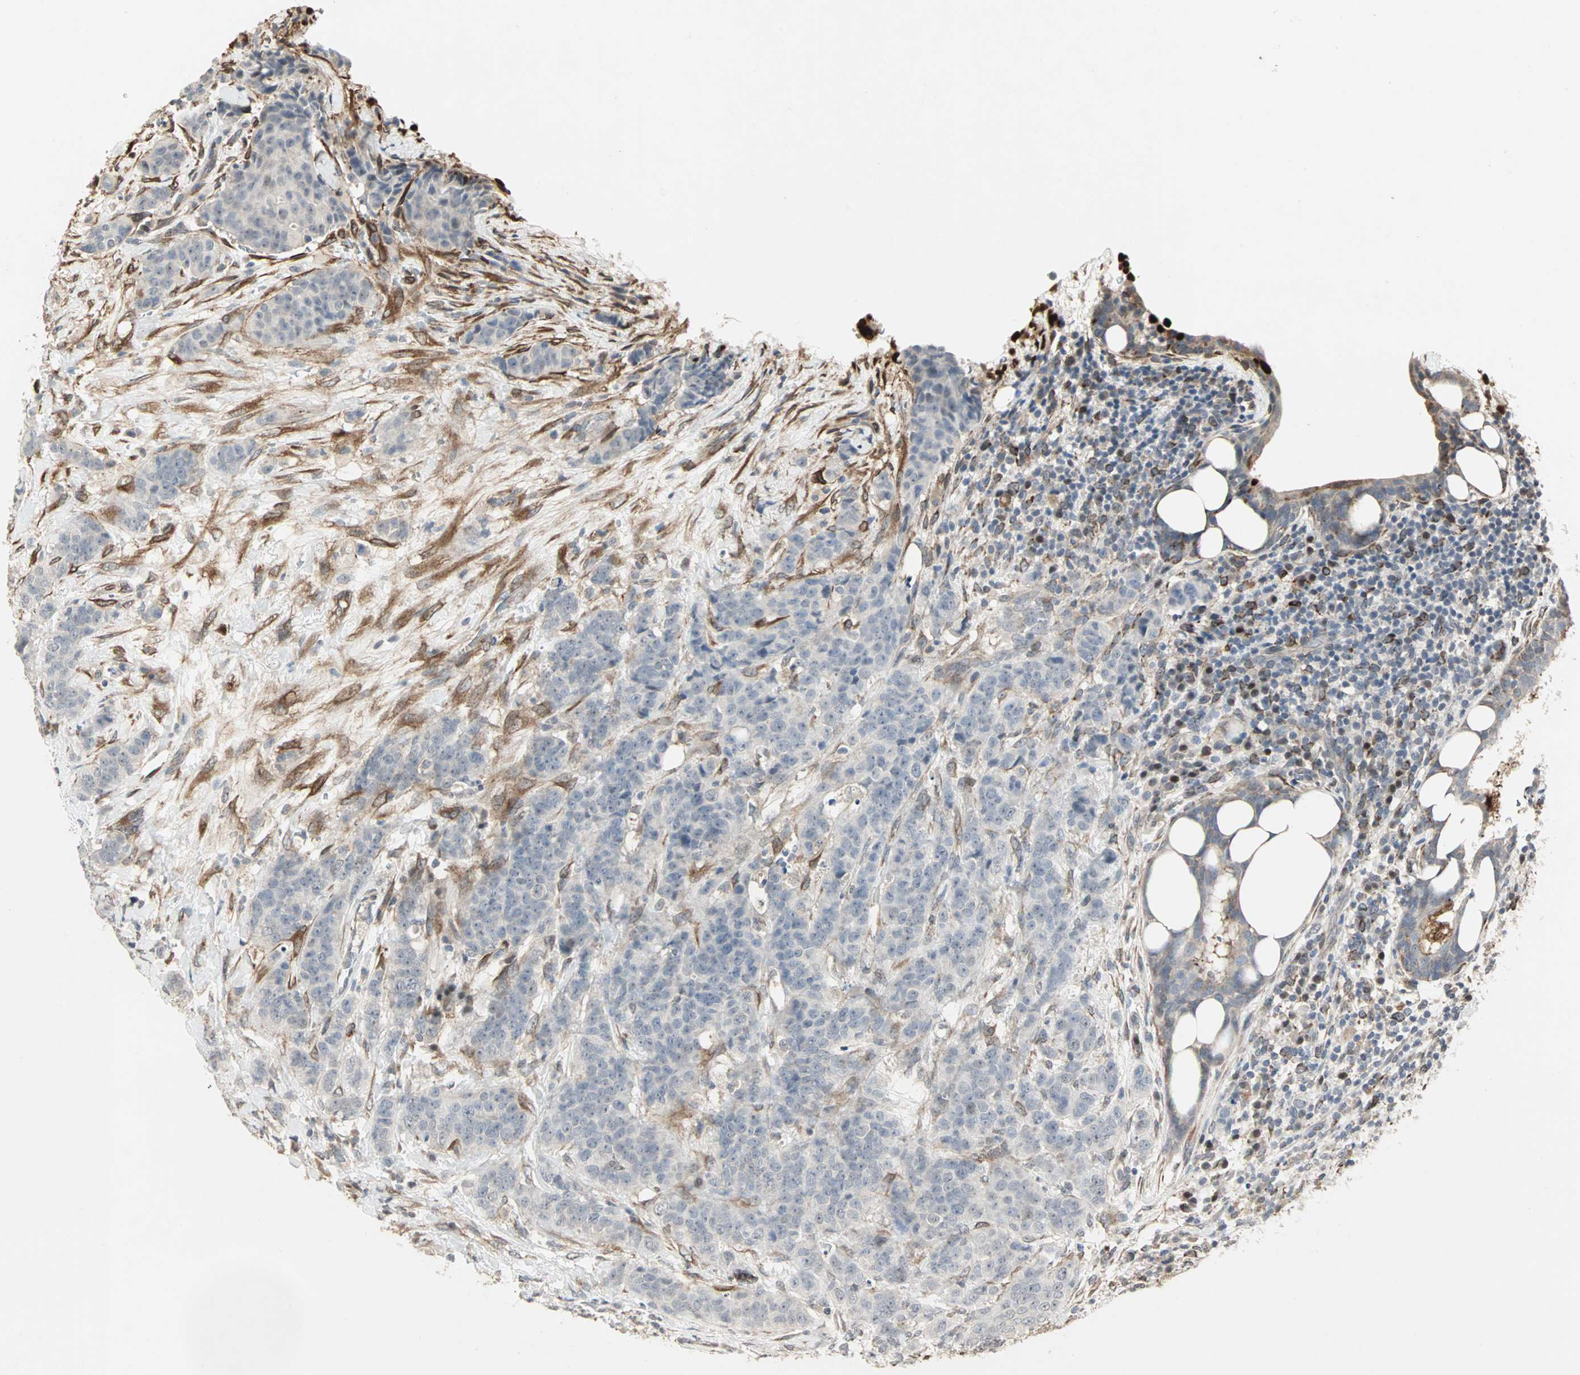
{"staining": {"intensity": "negative", "quantity": "none", "location": "none"}, "tissue": "breast cancer", "cell_type": "Tumor cells", "image_type": "cancer", "snomed": [{"axis": "morphology", "description": "Duct carcinoma"}, {"axis": "topography", "description": "Breast"}], "caption": "Immunohistochemistry photomicrograph of neoplastic tissue: breast cancer (invasive ductal carcinoma) stained with DAB shows no significant protein positivity in tumor cells.", "gene": "TRPV4", "patient": {"sex": "female", "age": 40}}